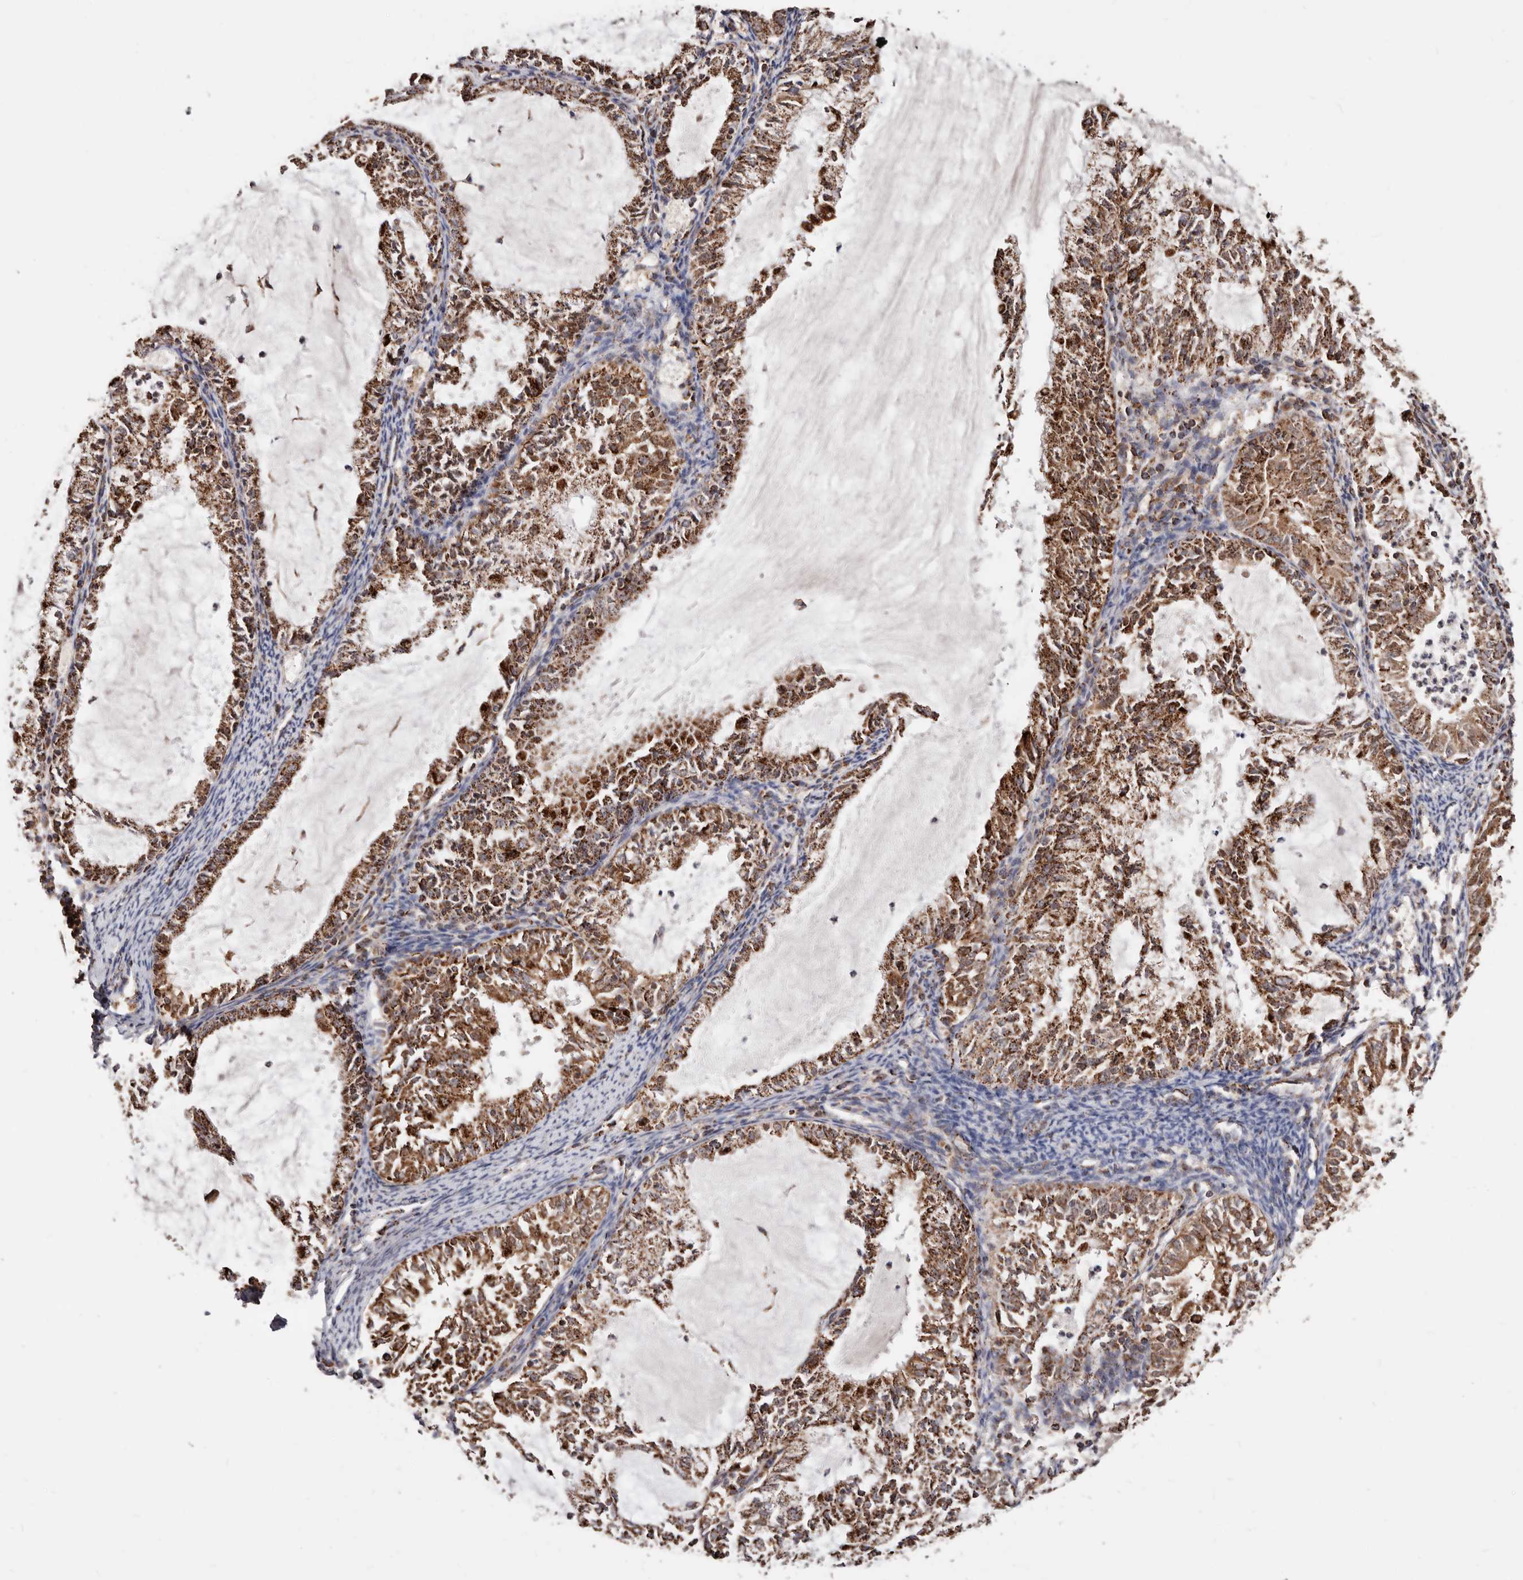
{"staining": {"intensity": "strong", "quantity": ">75%", "location": "cytoplasmic/membranous"}, "tissue": "endometrial cancer", "cell_type": "Tumor cells", "image_type": "cancer", "snomed": [{"axis": "morphology", "description": "Adenocarcinoma, NOS"}, {"axis": "topography", "description": "Endometrium"}], "caption": "A brown stain labels strong cytoplasmic/membranous positivity of a protein in endometrial adenocarcinoma tumor cells.", "gene": "PRKACB", "patient": {"sex": "female", "age": 57}}